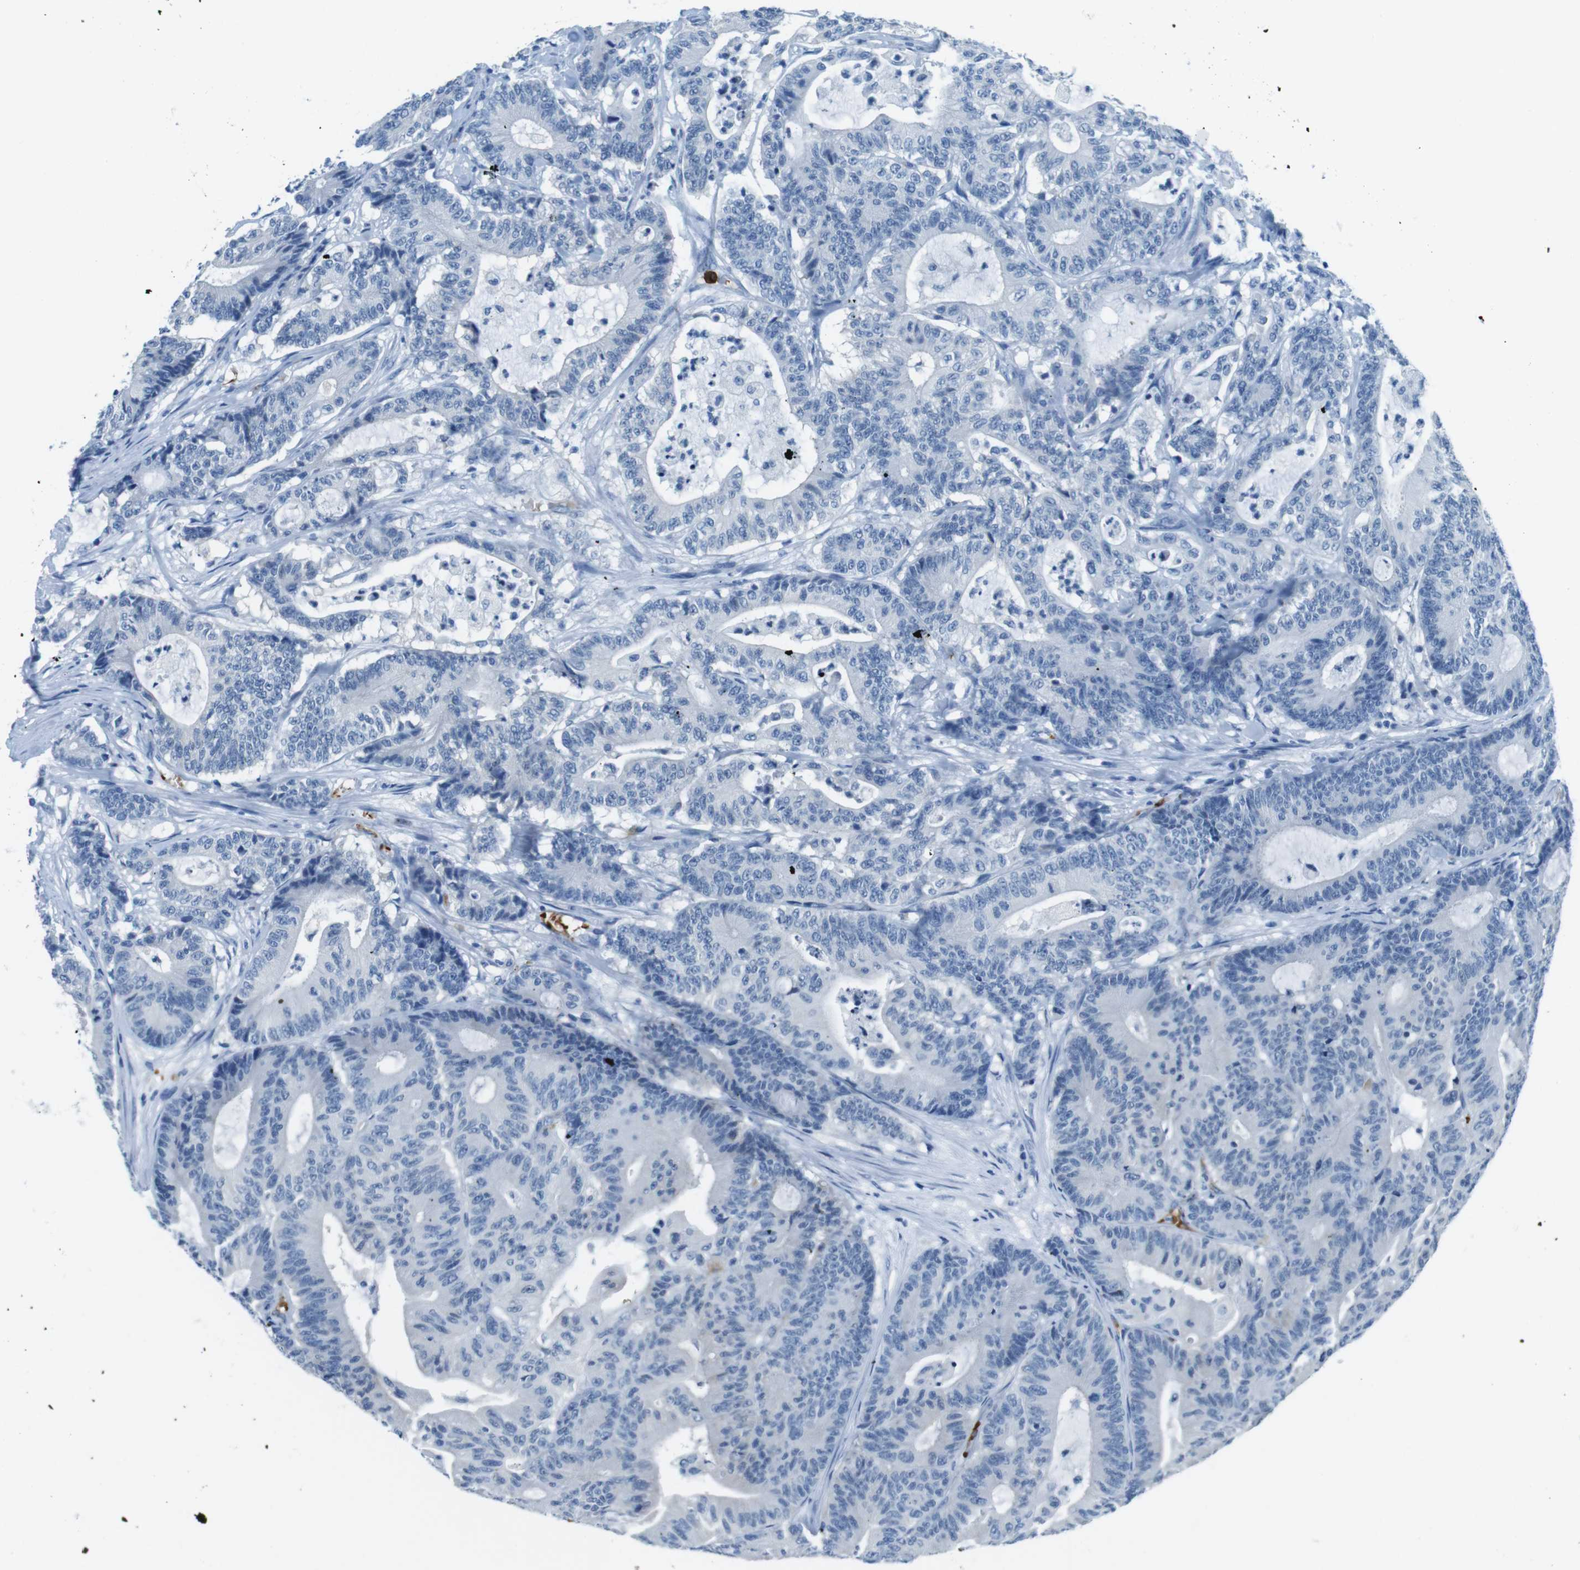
{"staining": {"intensity": "negative", "quantity": "none", "location": "none"}, "tissue": "colorectal cancer", "cell_type": "Tumor cells", "image_type": "cancer", "snomed": [{"axis": "morphology", "description": "Adenocarcinoma, NOS"}, {"axis": "topography", "description": "Colon"}], "caption": "Tumor cells show no significant protein expression in colorectal cancer (adenocarcinoma).", "gene": "TFAP2C", "patient": {"sex": "female", "age": 84}}